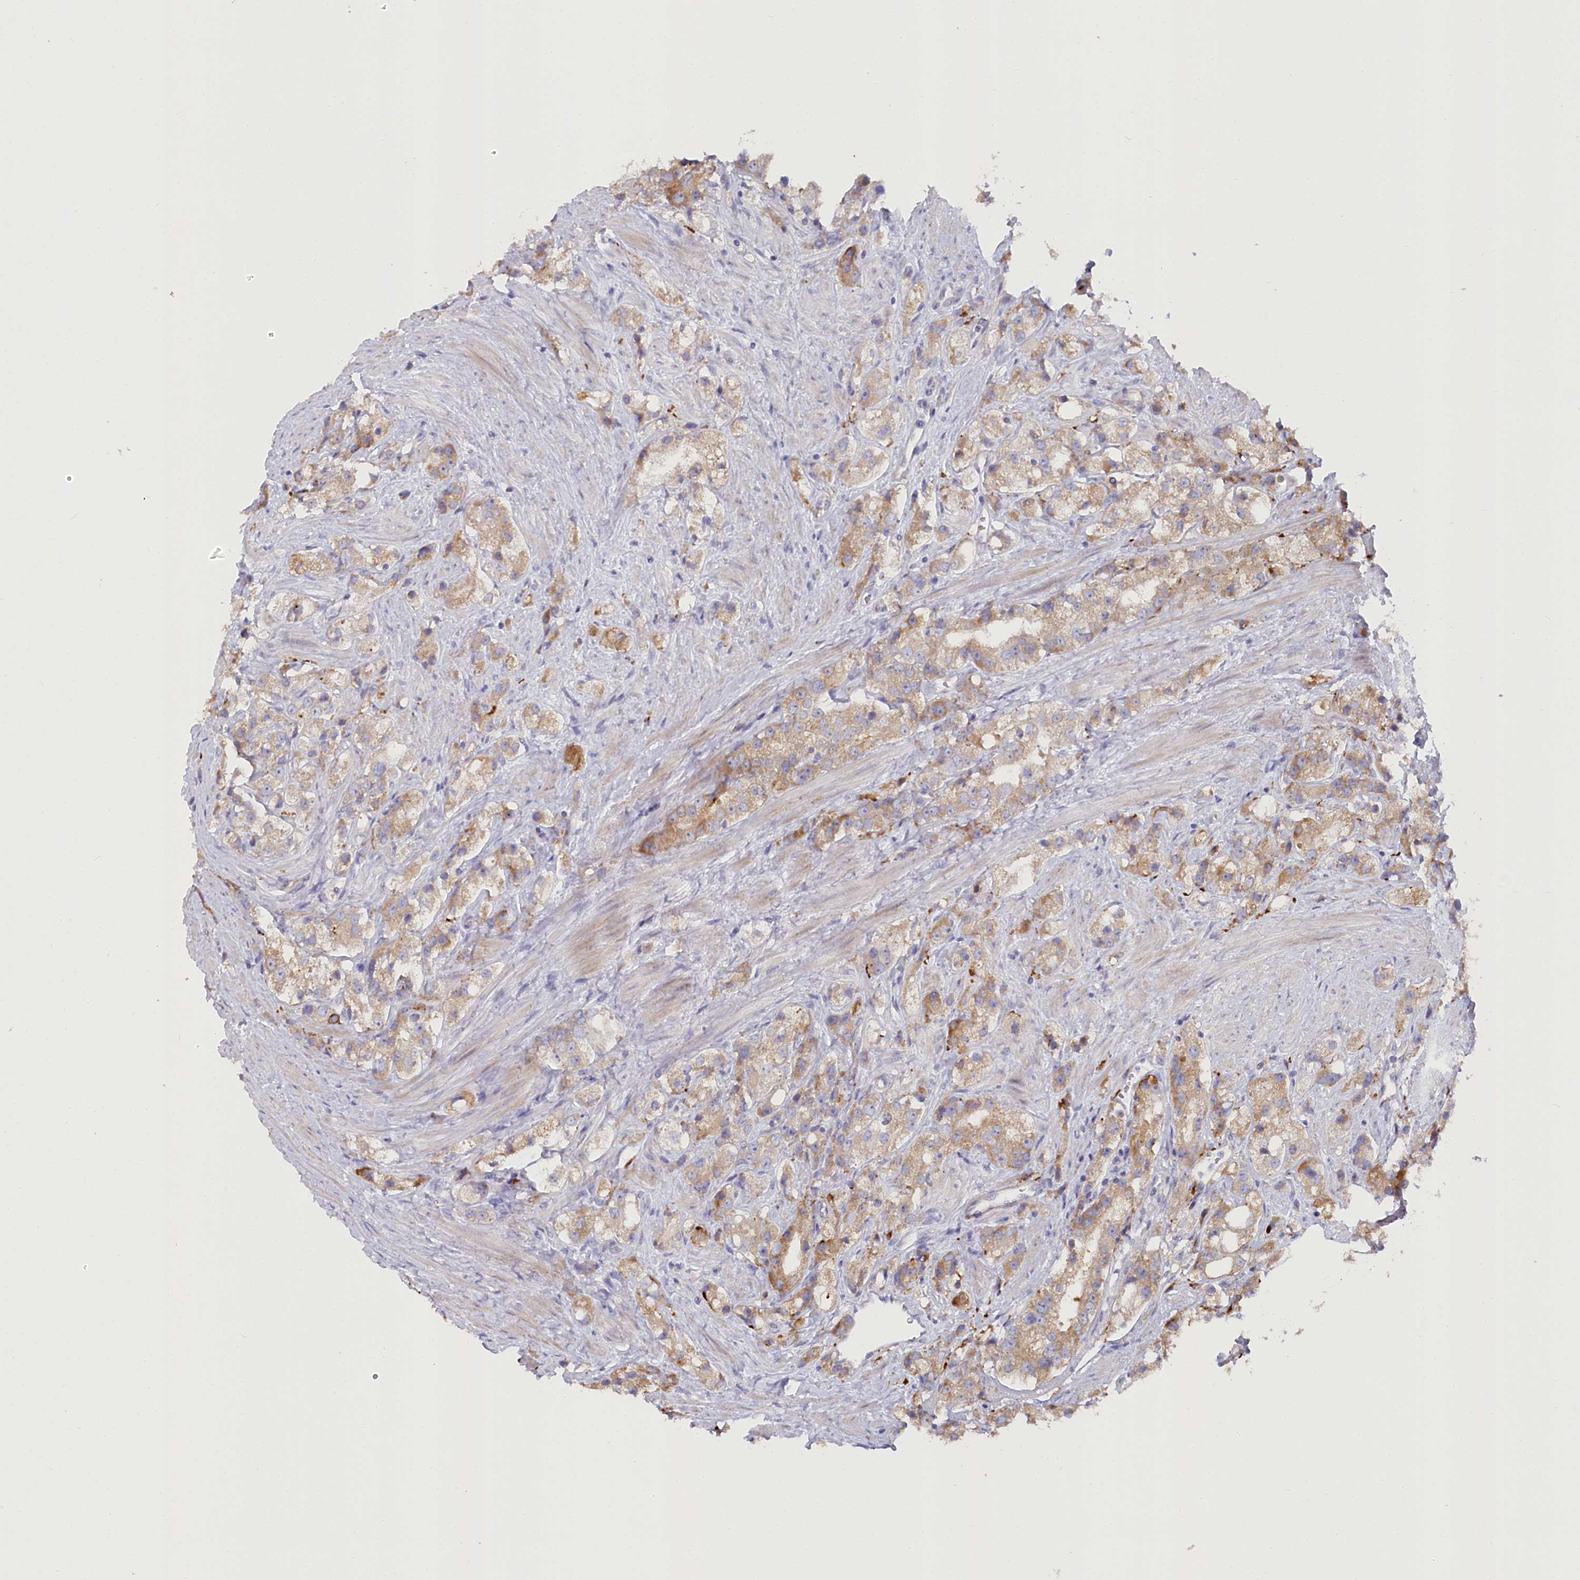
{"staining": {"intensity": "moderate", "quantity": ">75%", "location": "cytoplasmic/membranous"}, "tissue": "prostate cancer", "cell_type": "Tumor cells", "image_type": "cancer", "snomed": [{"axis": "morphology", "description": "Adenocarcinoma, NOS"}, {"axis": "topography", "description": "Prostate"}], "caption": "Immunohistochemistry staining of prostate adenocarcinoma, which exhibits medium levels of moderate cytoplasmic/membranous positivity in about >75% of tumor cells indicating moderate cytoplasmic/membranous protein expression. The staining was performed using DAB (brown) for protein detection and nuclei were counterstained in hematoxylin (blue).", "gene": "POGLUT1", "patient": {"sex": "male", "age": 79}}